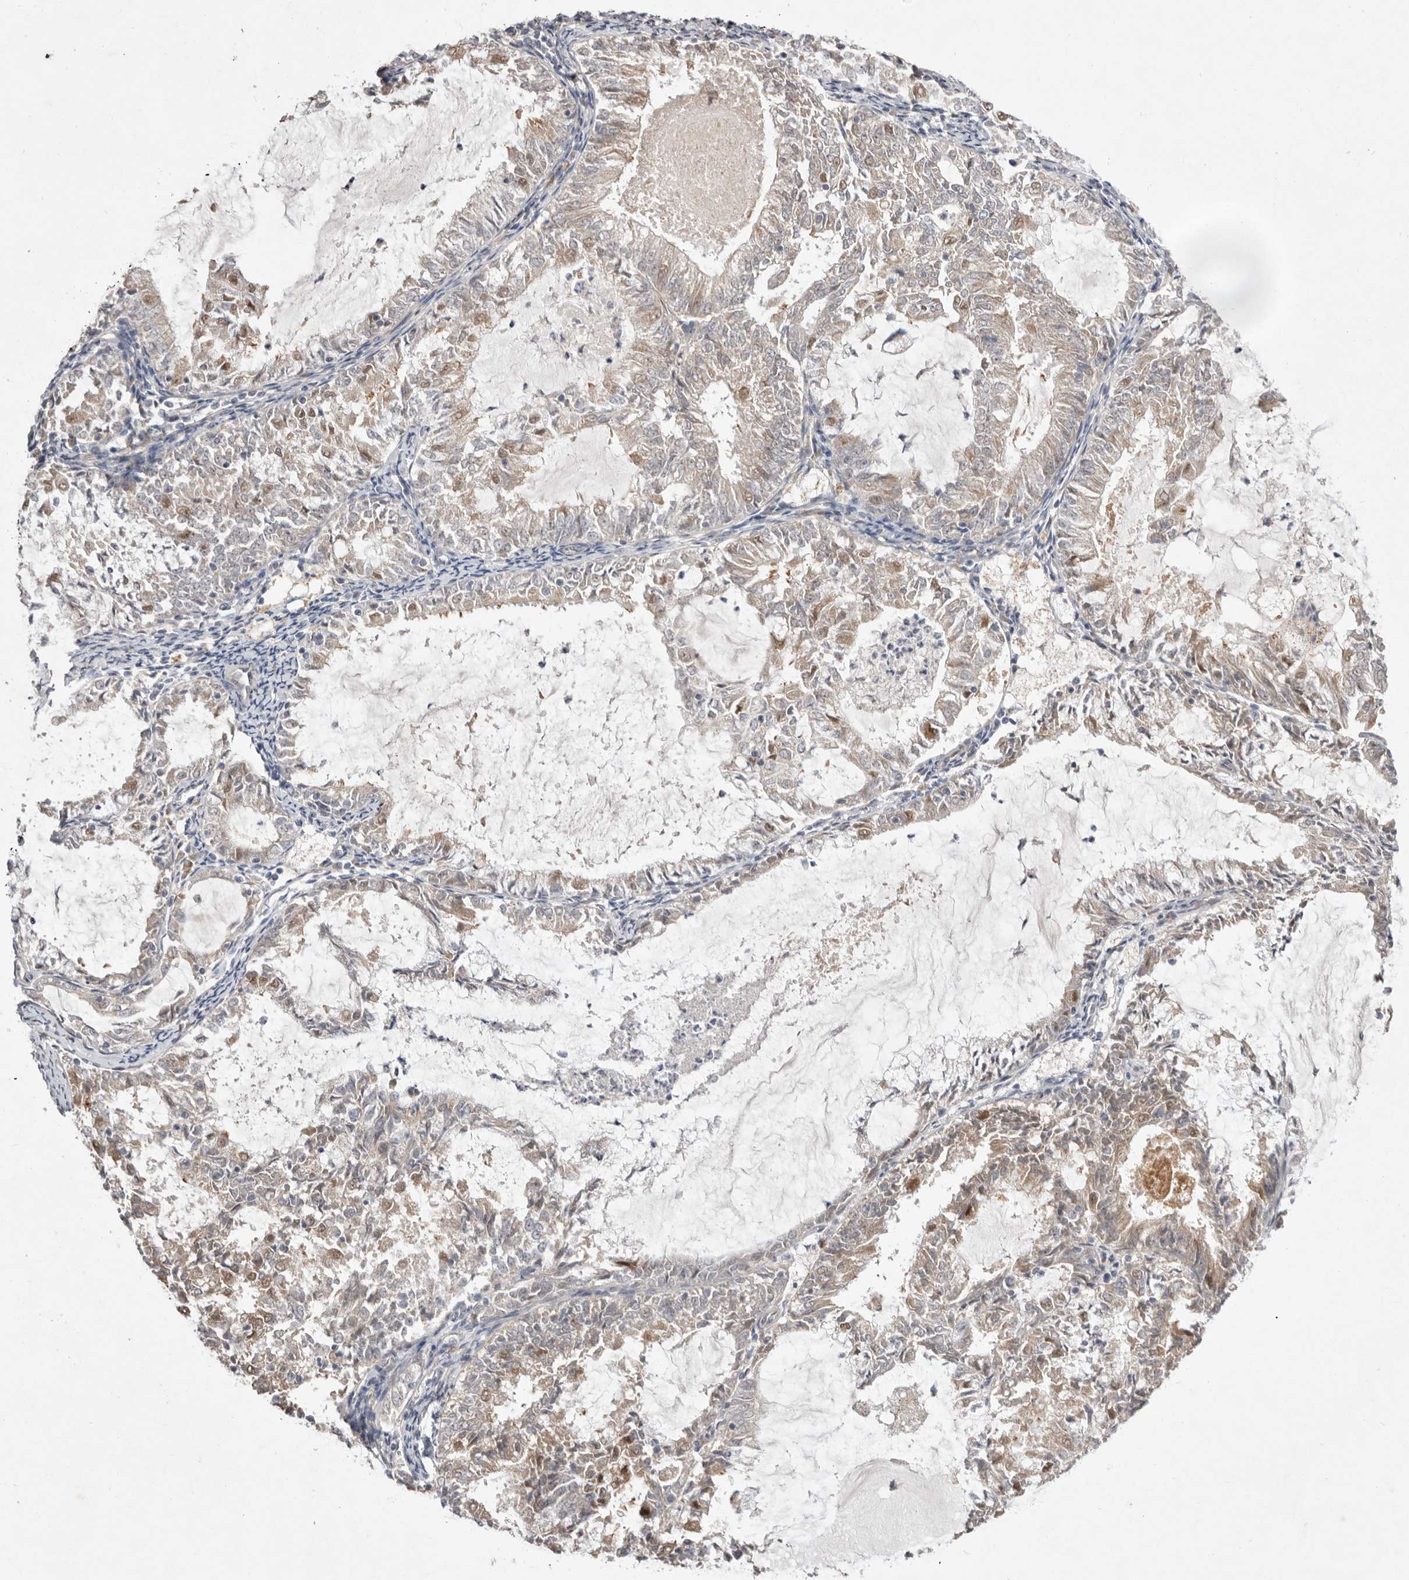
{"staining": {"intensity": "weak", "quantity": "25%-75%", "location": "cytoplasmic/membranous,nuclear"}, "tissue": "endometrial cancer", "cell_type": "Tumor cells", "image_type": "cancer", "snomed": [{"axis": "morphology", "description": "Adenocarcinoma, NOS"}, {"axis": "topography", "description": "Endometrium"}], "caption": "This is a micrograph of IHC staining of endometrial cancer, which shows weak expression in the cytoplasmic/membranous and nuclear of tumor cells.", "gene": "NSUN4", "patient": {"sex": "female", "age": 57}}